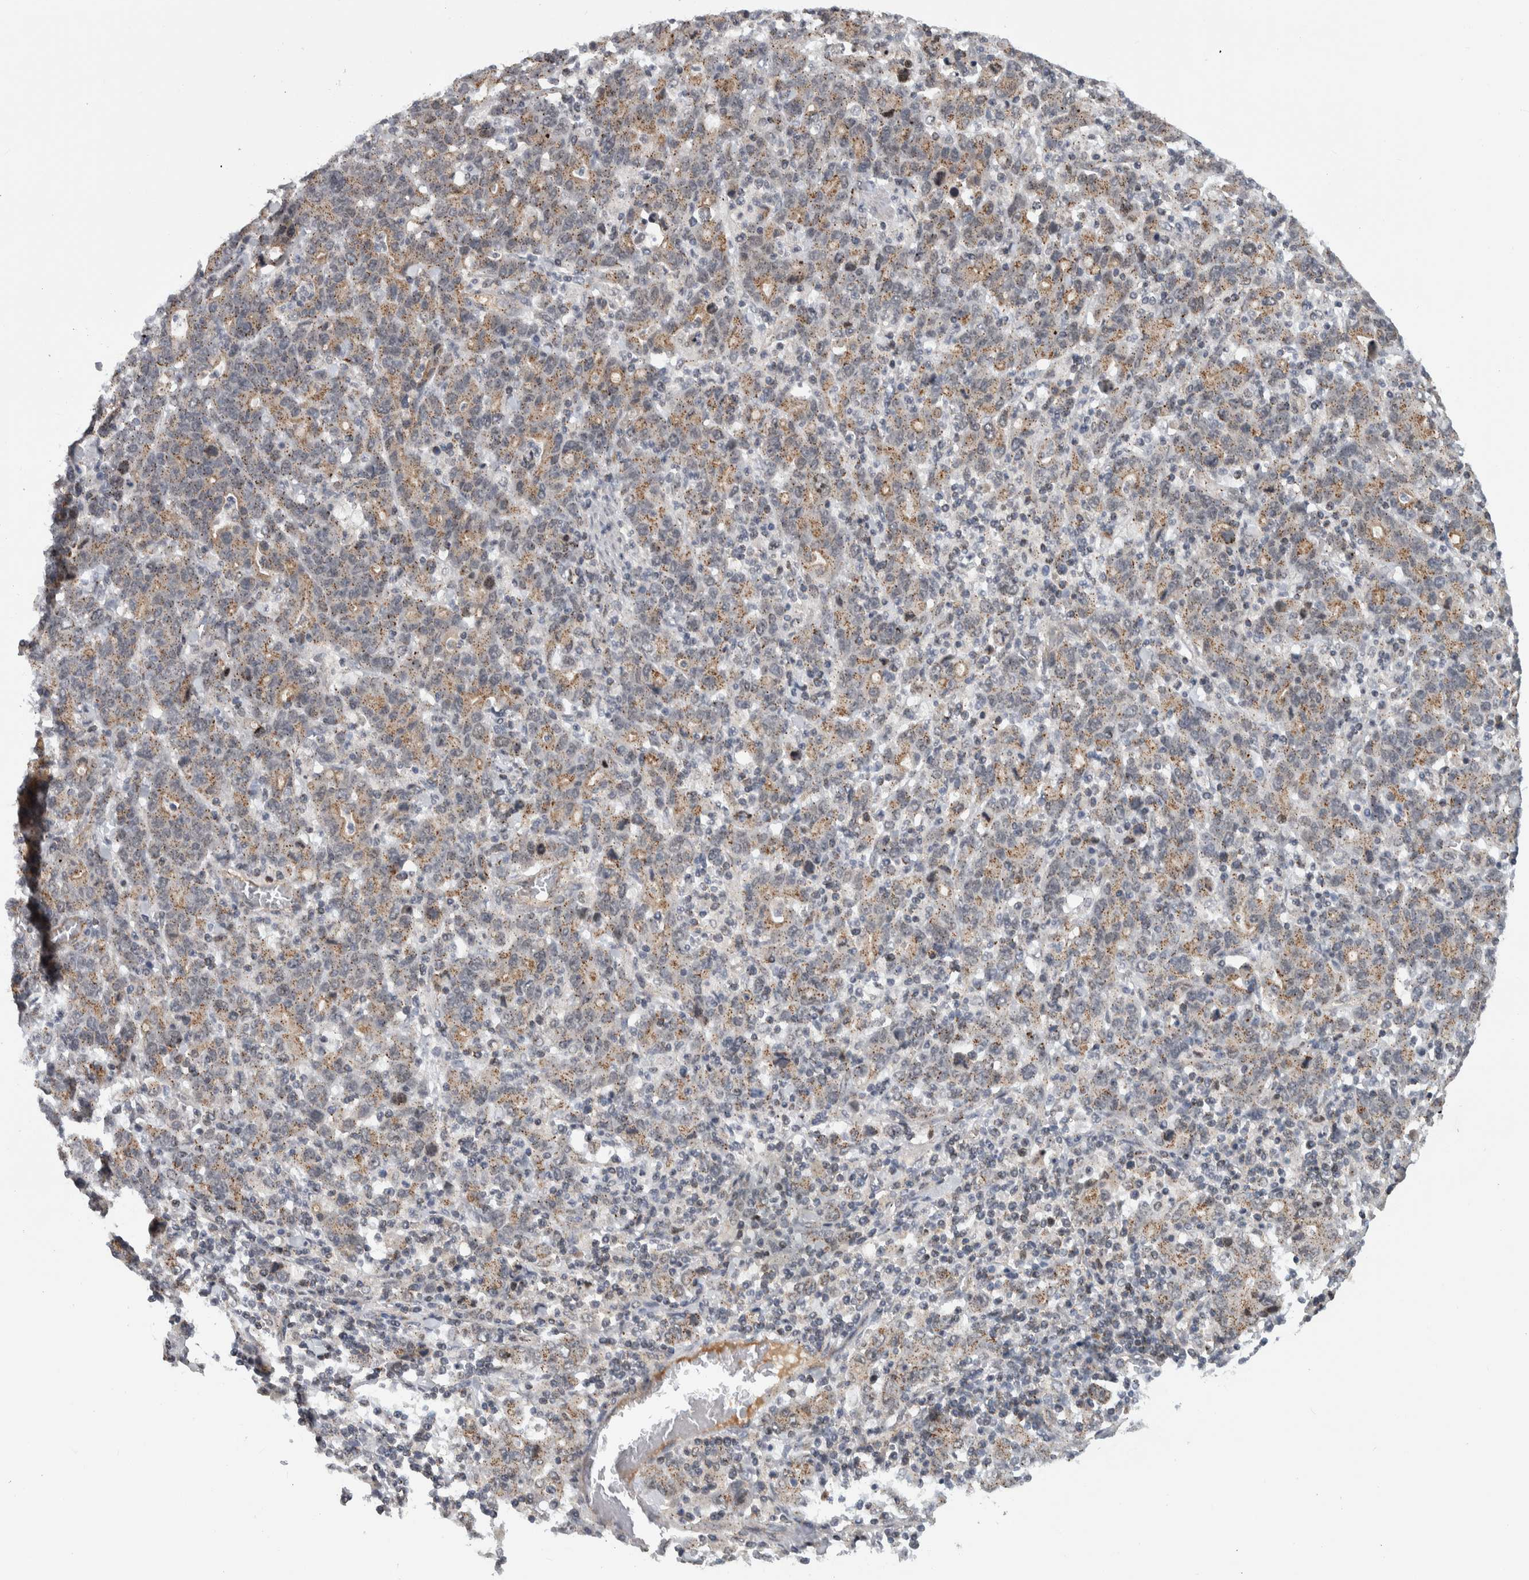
{"staining": {"intensity": "weak", "quantity": ">75%", "location": "cytoplasmic/membranous"}, "tissue": "stomach cancer", "cell_type": "Tumor cells", "image_type": "cancer", "snomed": [{"axis": "morphology", "description": "Adenocarcinoma, NOS"}, {"axis": "topography", "description": "Stomach, upper"}], "caption": "Protein positivity by immunohistochemistry (IHC) demonstrates weak cytoplasmic/membranous expression in approximately >75% of tumor cells in adenocarcinoma (stomach).", "gene": "MSL1", "patient": {"sex": "male", "age": 69}}